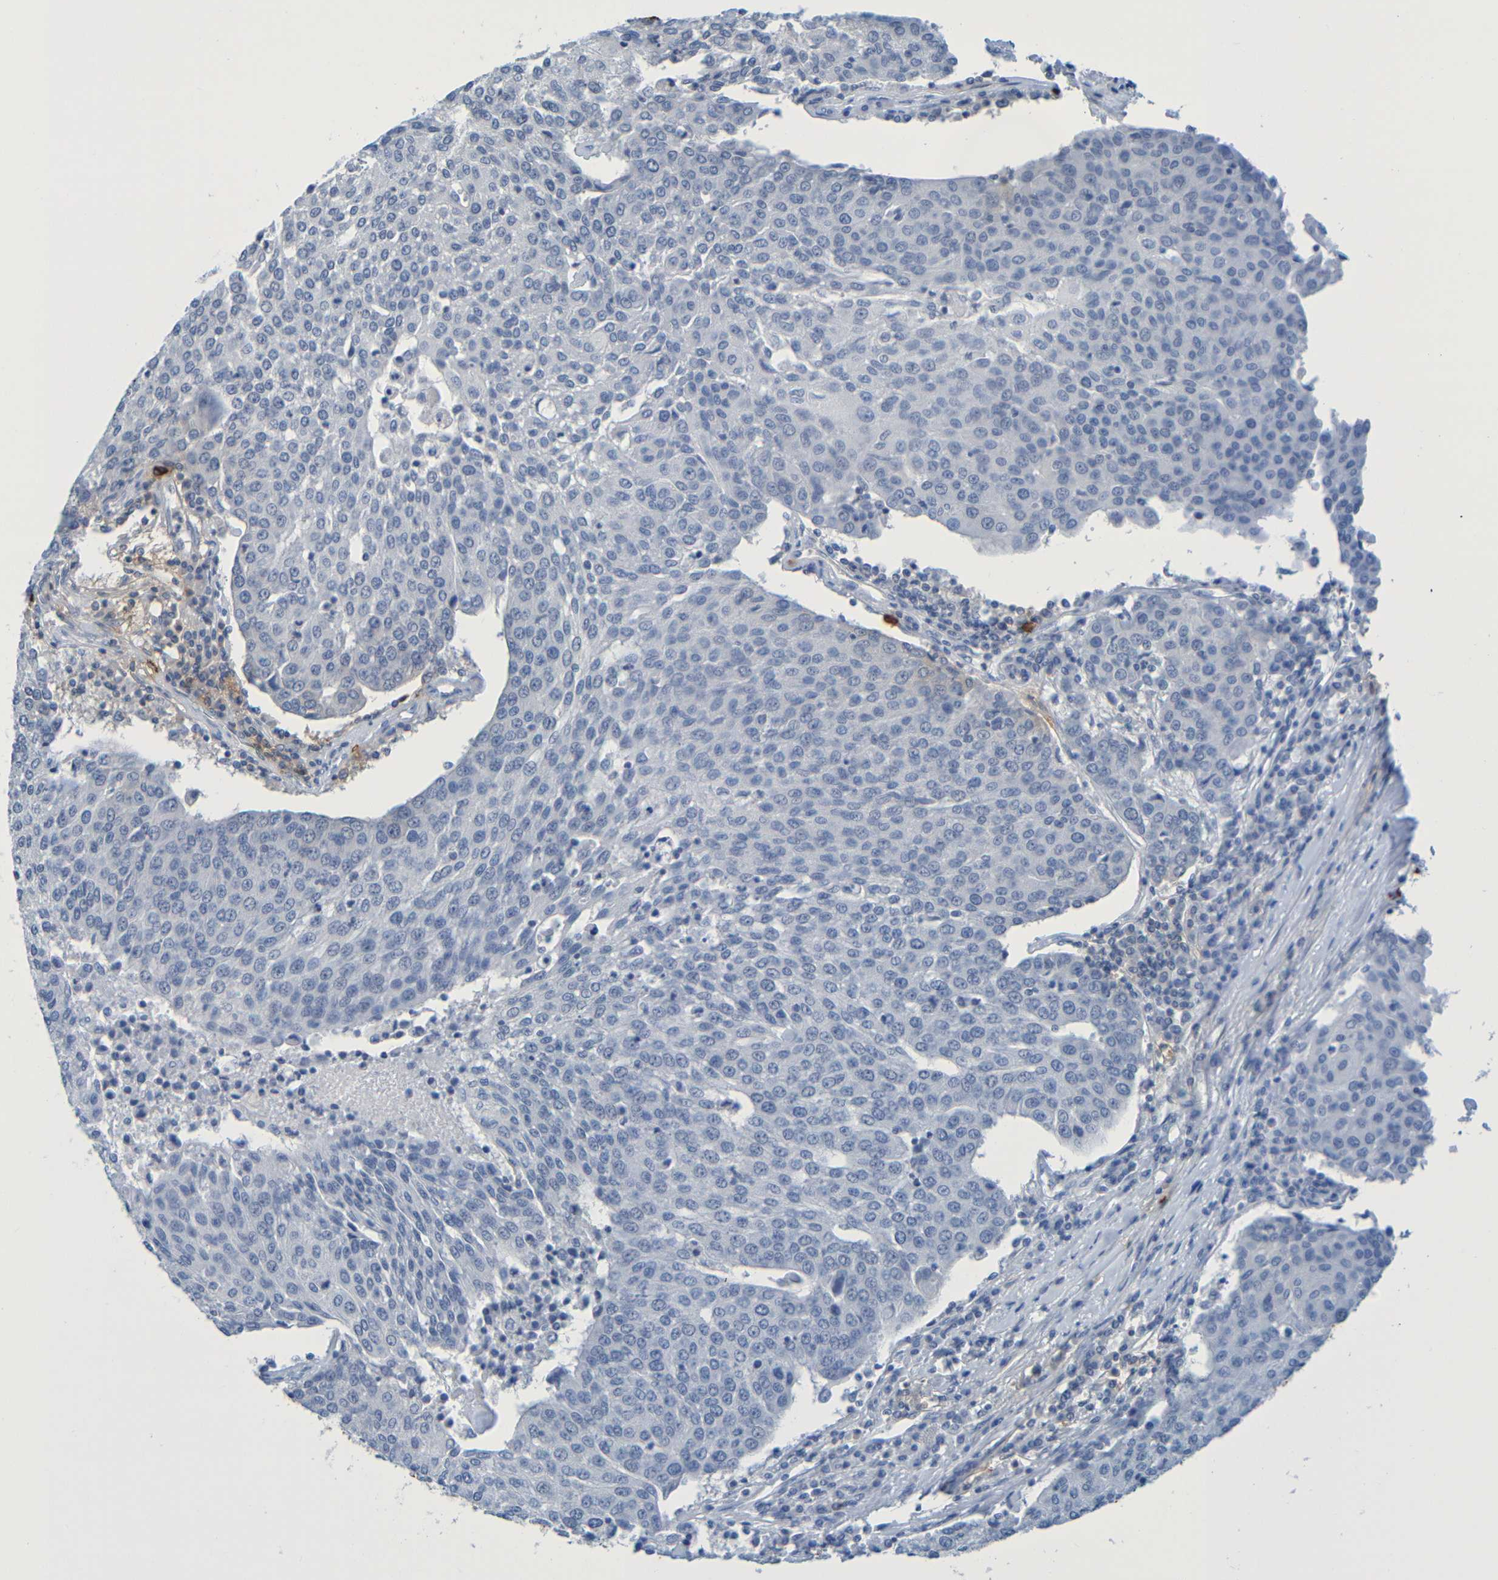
{"staining": {"intensity": "negative", "quantity": "none", "location": "none"}, "tissue": "urothelial cancer", "cell_type": "Tumor cells", "image_type": "cancer", "snomed": [{"axis": "morphology", "description": "Urothelial carcinoma, High grade"}, {"axis": "topography", "description": "Urinary bladder"}], "caption": "This is an immunohistochemistry (IHC) histopathology image of human high-grade urothelial carcinoma. There is no expression in tumor cells.", "gene": "C3AR1", "patient": {"sex": "female", "age": 85}}